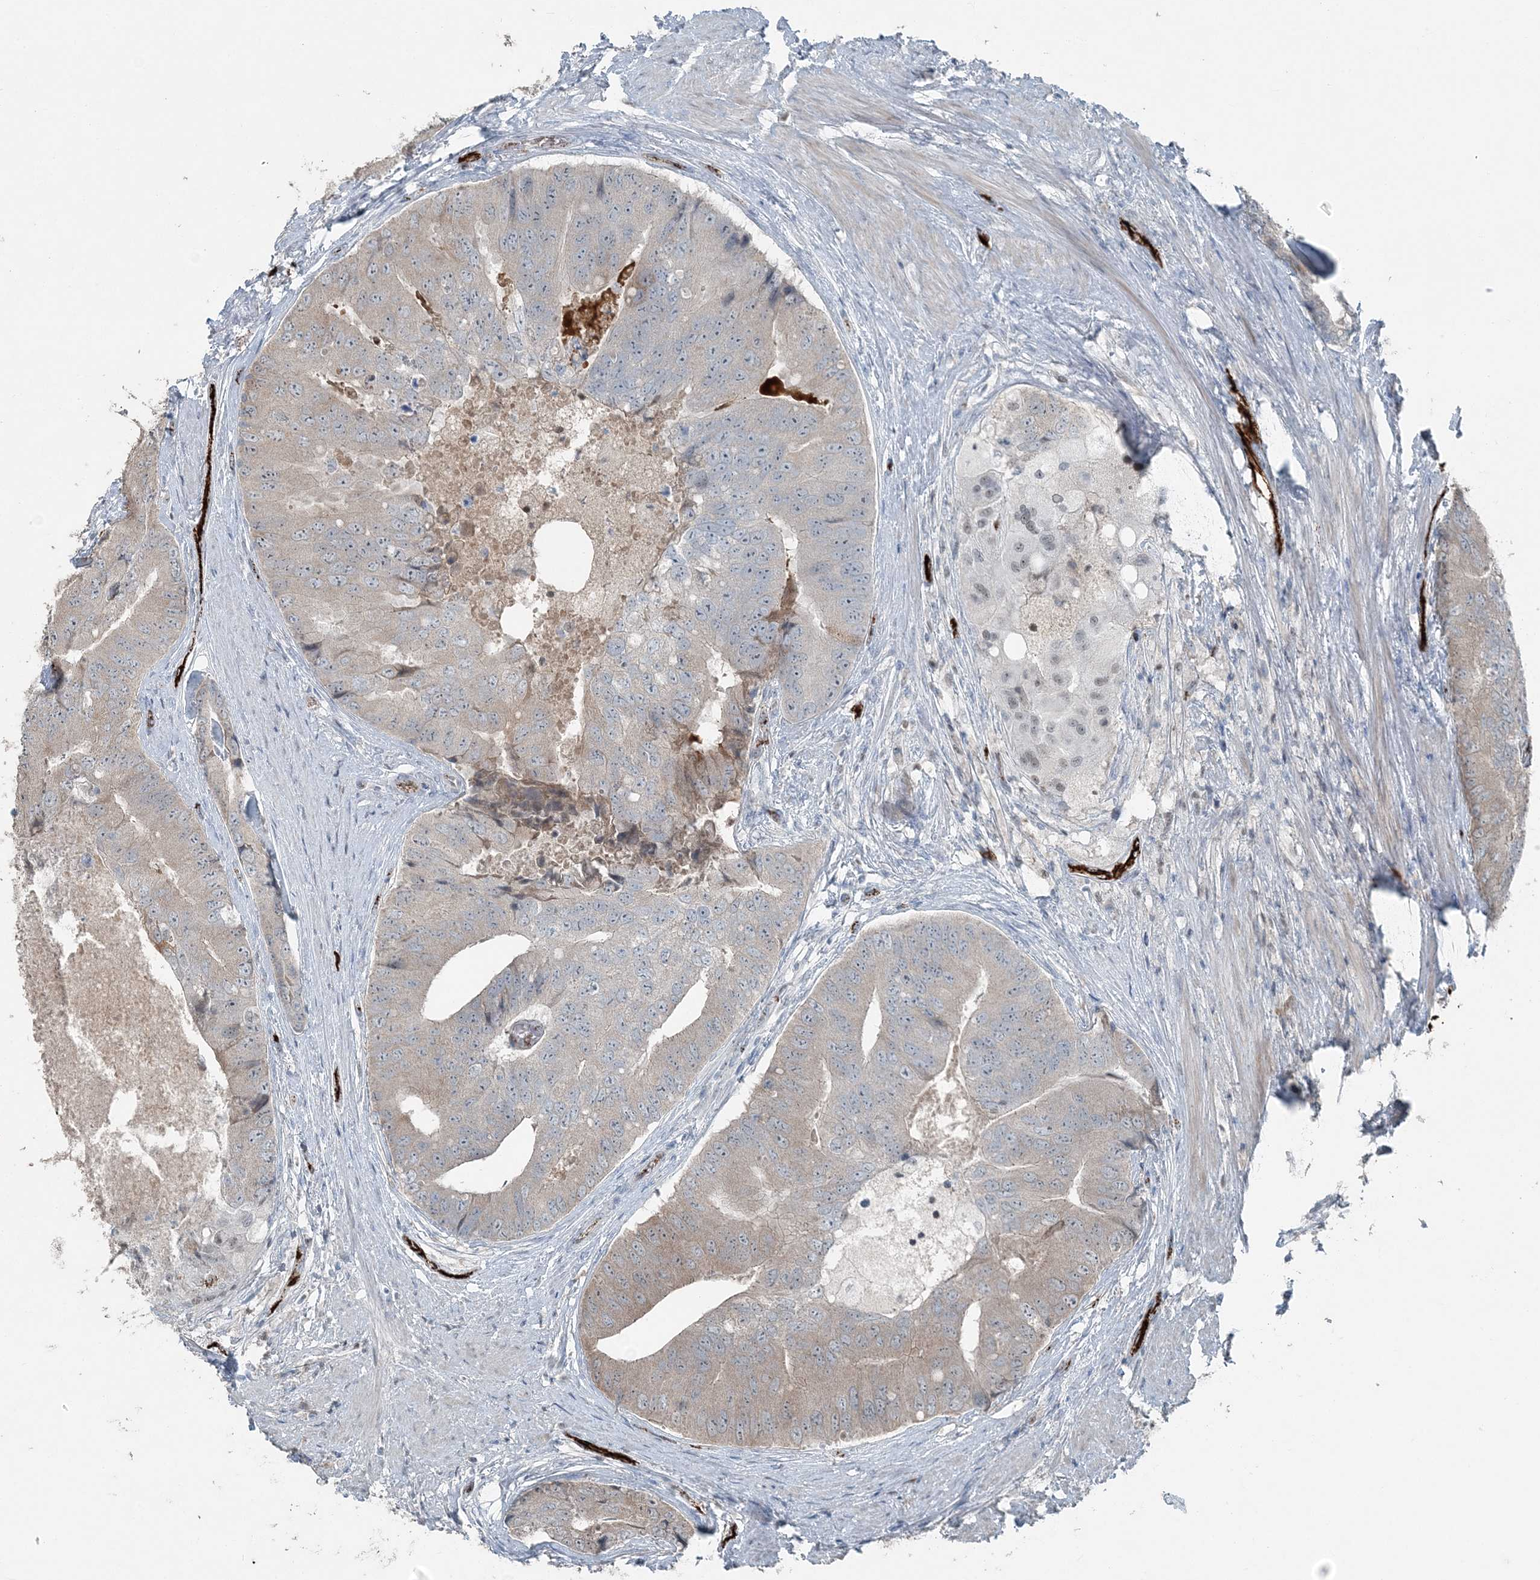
{"staining": {"intensity": "weak", "quantity": "<25%", "location": "cytoplasmic/membranous"}, "tissue": "prostate cancer", "cell_type": "Tumor cells", "image_type": "cancer", "snomed": [{"axis": "morphology", "description": "Adenocarcinoma, High grade"}, {"axis": "topography", "description": "Prostate"}], "caption": "Adenocarcinoma (high-grade) (prostate) was stained to show a protein in brown. There is no significant staining in tumor cells. The staining was performed using DAB to visualize the protein expression in brown, while the nuclei were stained in blue with hematoxylin (Magnification: 20x).", "gene": "ELOVL7", "patient": {"sex": "male", "age": 70}}